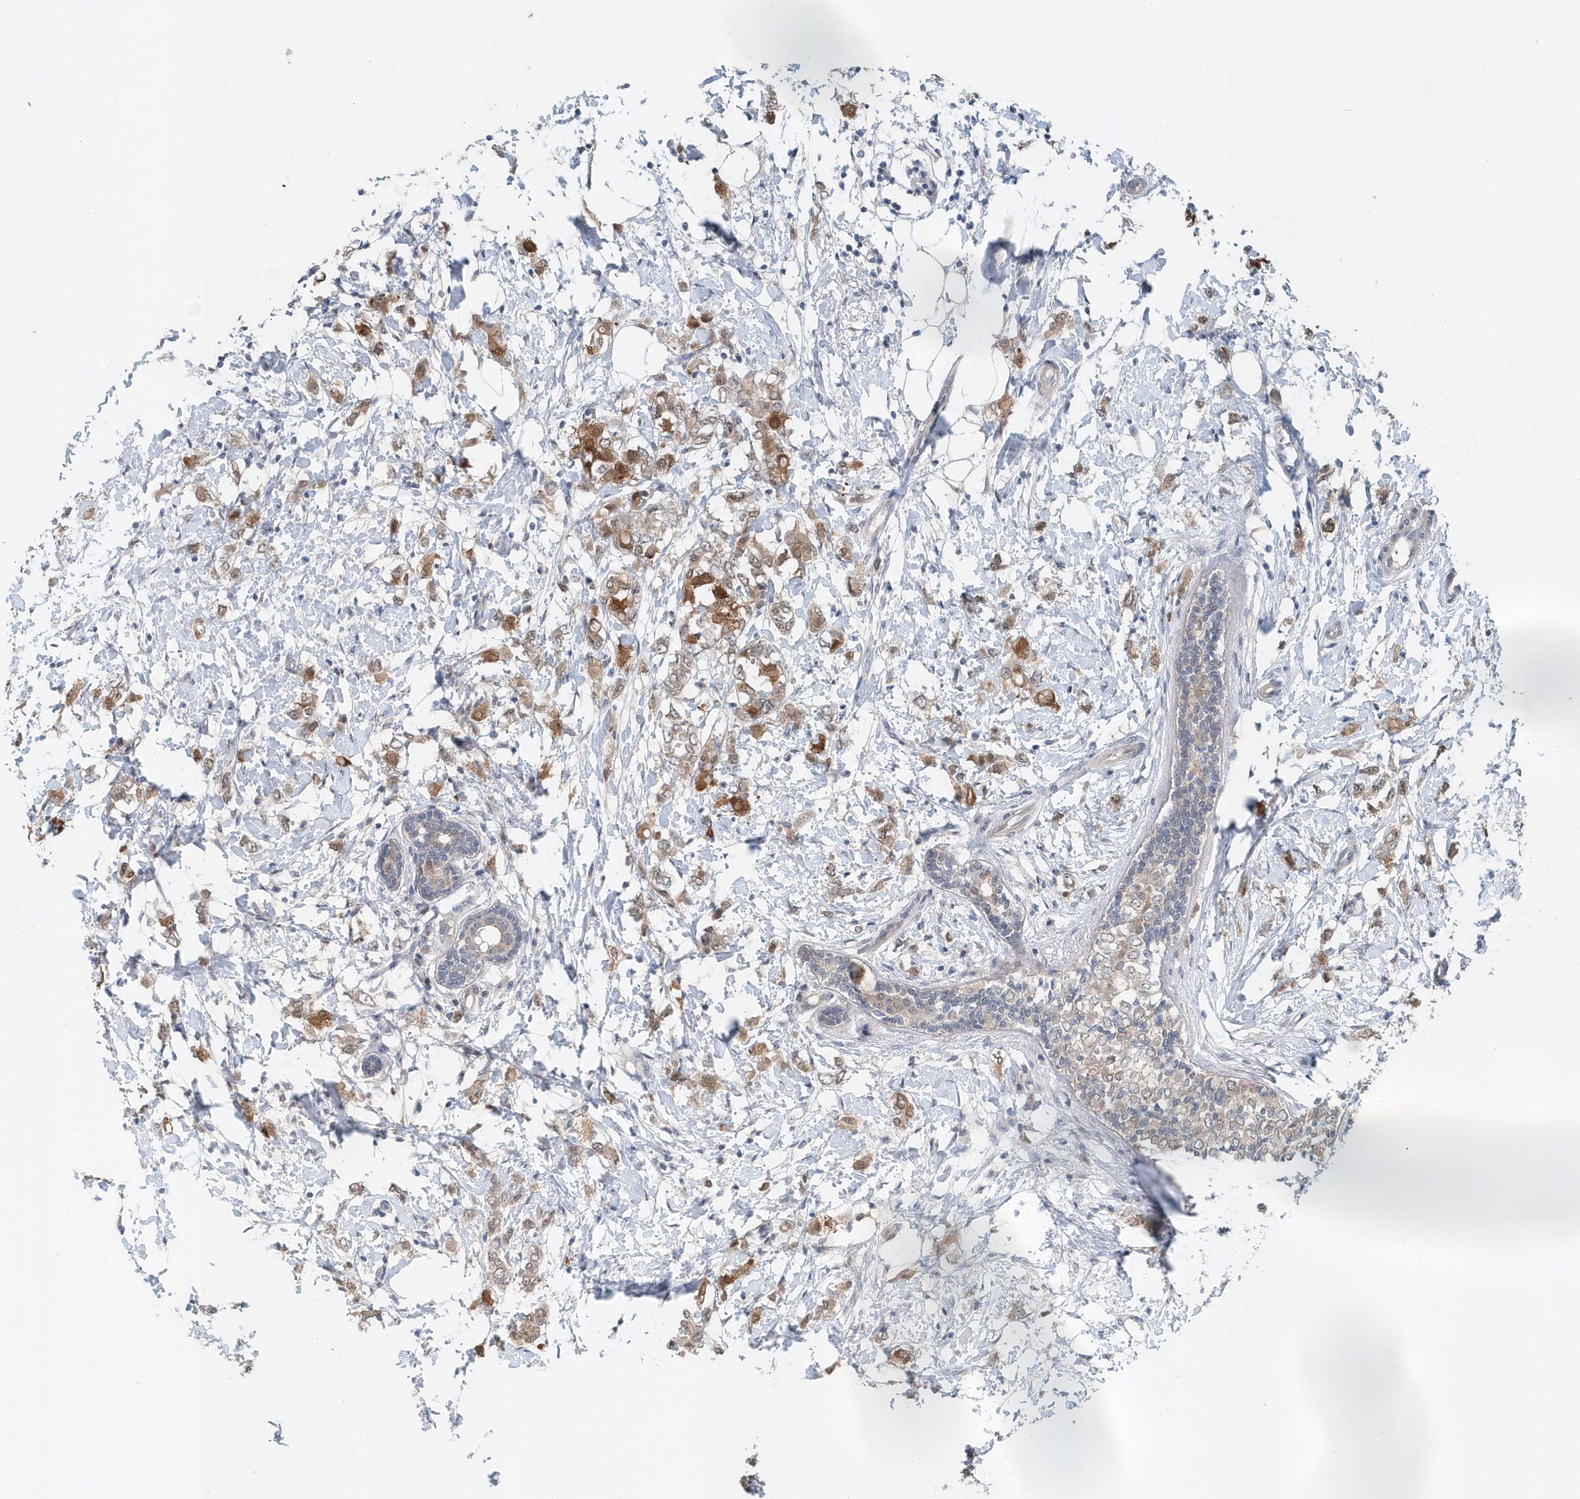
{"staining": {"intensity": "strong", "quantity": "25%-75%", "location": "cytoplasmic/membranous"}, "tissue": "breast cancer", "cell_type": "Tumor cells", "image_type": "cancer", "snomed": [{"axis": "morphology", "description": "Normal tissue, NOS"}, {"axis": "morphology", "description": "Lobular carcinoma"}, {"axis": "topography", "description": "Breast"}], "caption": "DAB immunohistochemical staining of breast lobular carcinoma shows strong cytoplasmic/membranous protein staining in about 25%-75% of tumor cells. The staining is performed using DAB brown chromogen to label protein expression. The nuclei are counter-stained blue using hematoxylin.", "gene": "PFN2", "patient": {"sex": "female", "age": 47}}